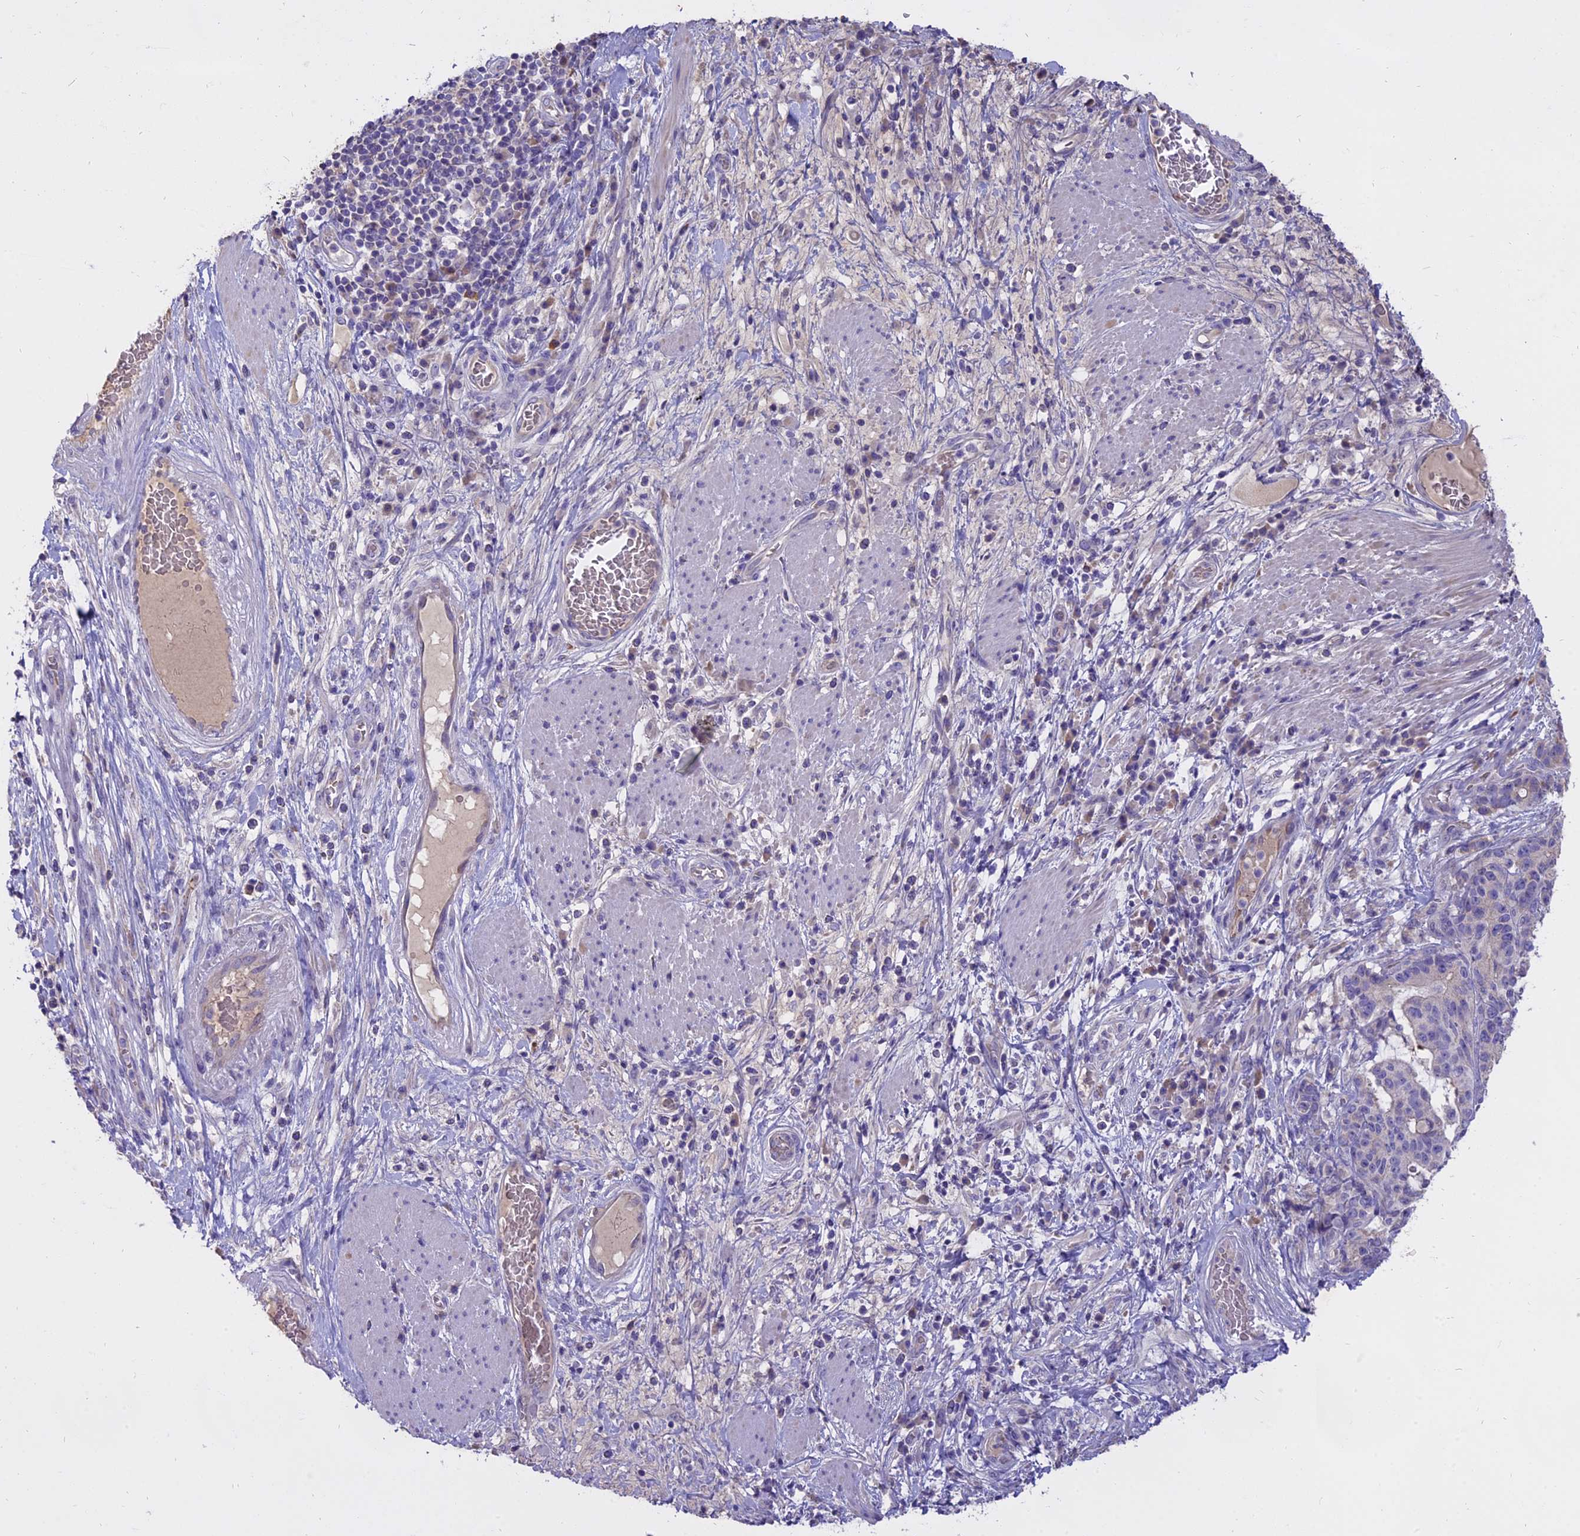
{"staining": {"intensity": "negative", "quantity": "none", "location": "none"}, "tissue": "stomach cancer", "cell_type": "Tumor cells", "image_type": "cancer", "snomed": [{"axis": "morphology", "description": "Normal tissue, NOS"}, {"axis": "morphology", "description": "Adenocarcinoma, NOS"}, {"axis": "topography", "description": "Stomach"}], "caption": "DAB immunohistochemical staining of human stomach adenocarcinoma shows no significant staining in tumor cells.", "gene": "WFDC2", "patient": {"sex": "female", "age": 64}}